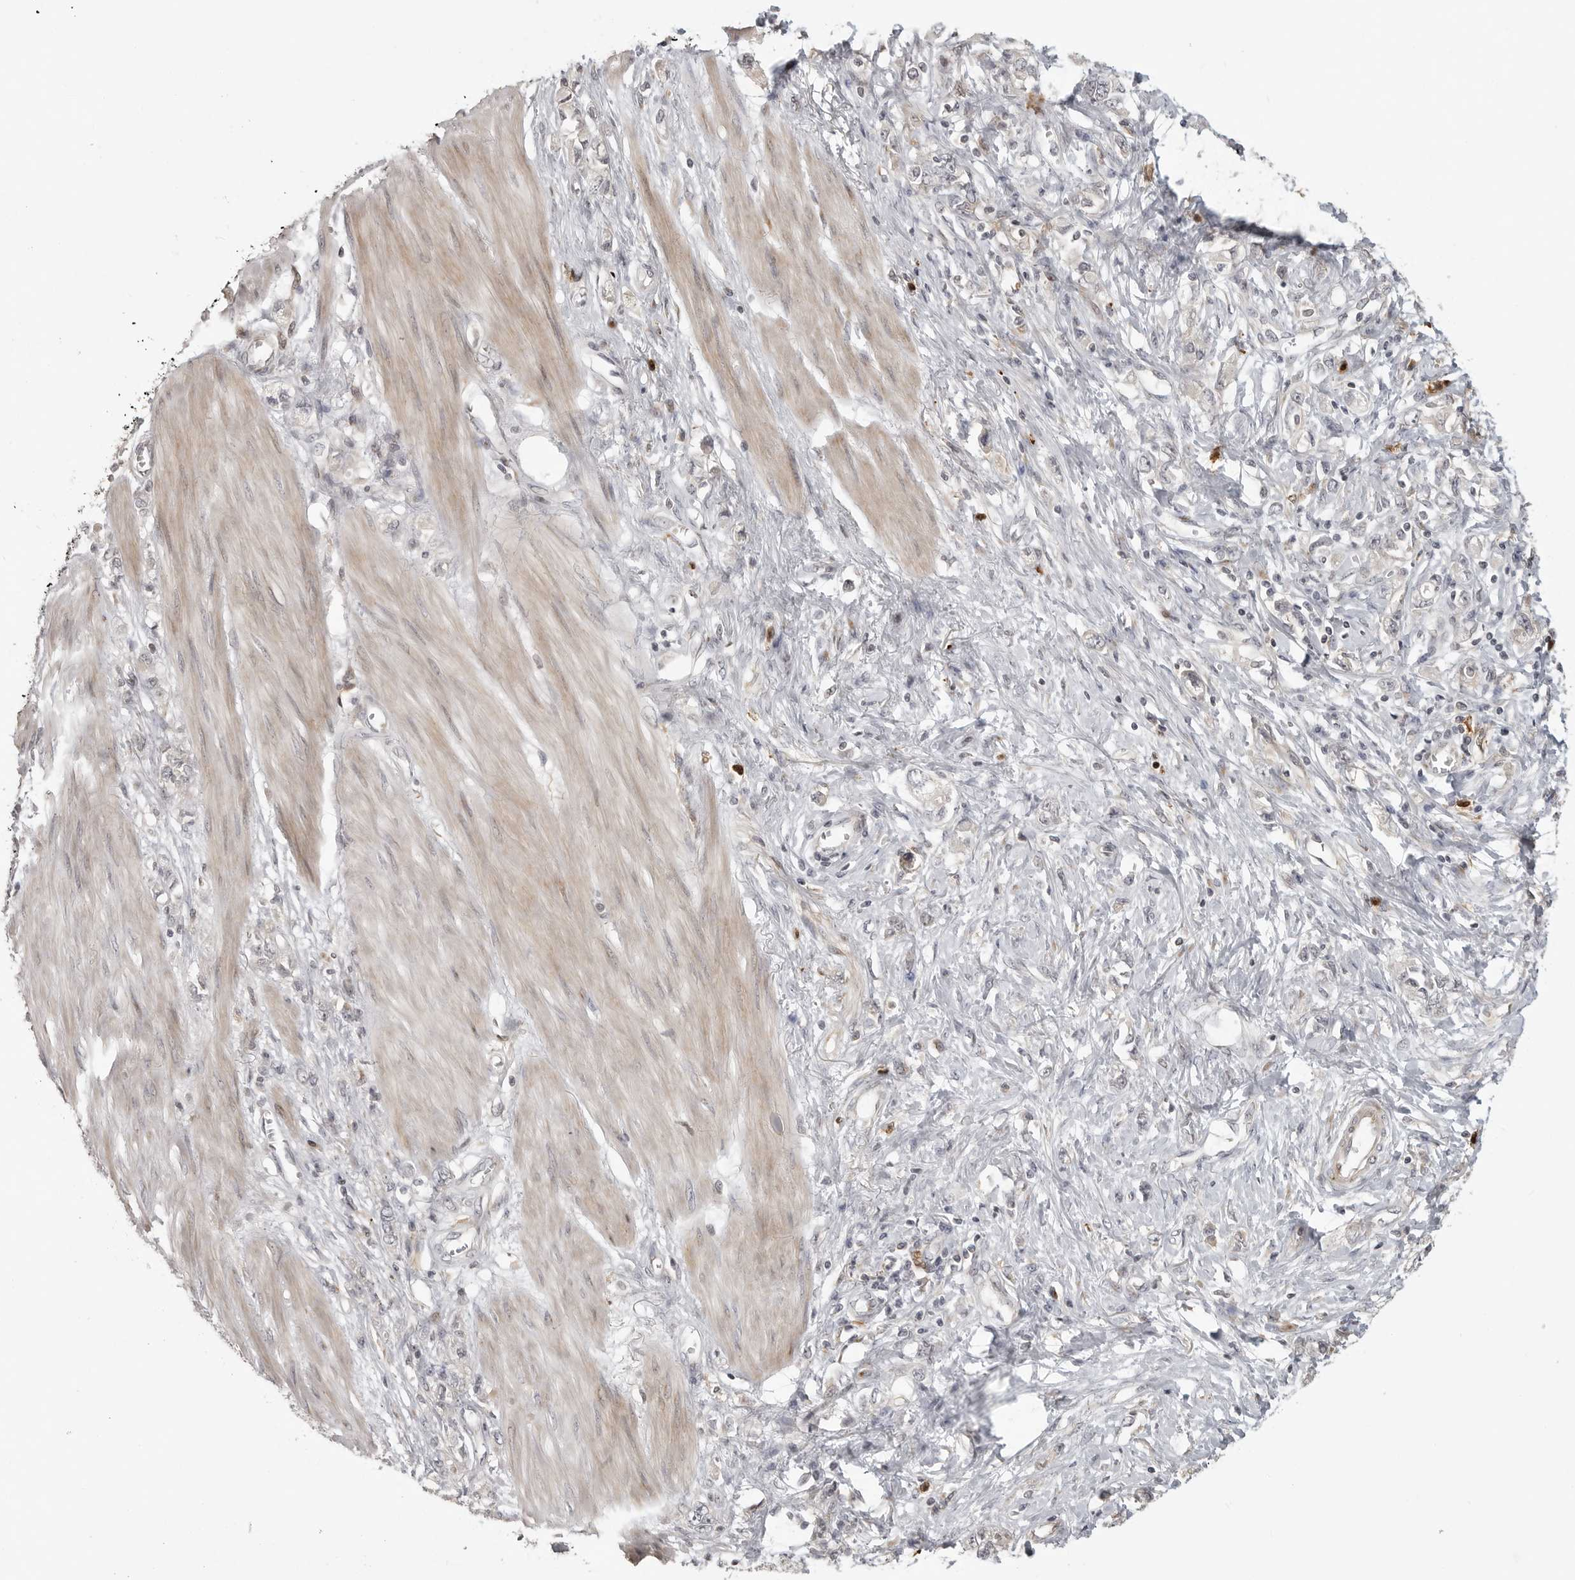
{"staining": {"intensity": "weak", "quantity": "<25%", "location": "cytoplasmic/membranous"}, "tissue": "stomach cancer", "cell_type": "Tumor cells", "image_type": "cancer", "snomed": [{"axis": "morphology", "description": "Adenocarcinoma, NOS"}, {"axis": "topography", "description": "Stomach"}], "caption": "There is no significant staining in tumor cells of stomach cancer (adenocarcinoma). (DAB (3,3'-diaminobenzidine) immunohistochemistry (IHC), high magnification).", "gene": "IDO1", "patient": {"sex": "female", "age": 76}}